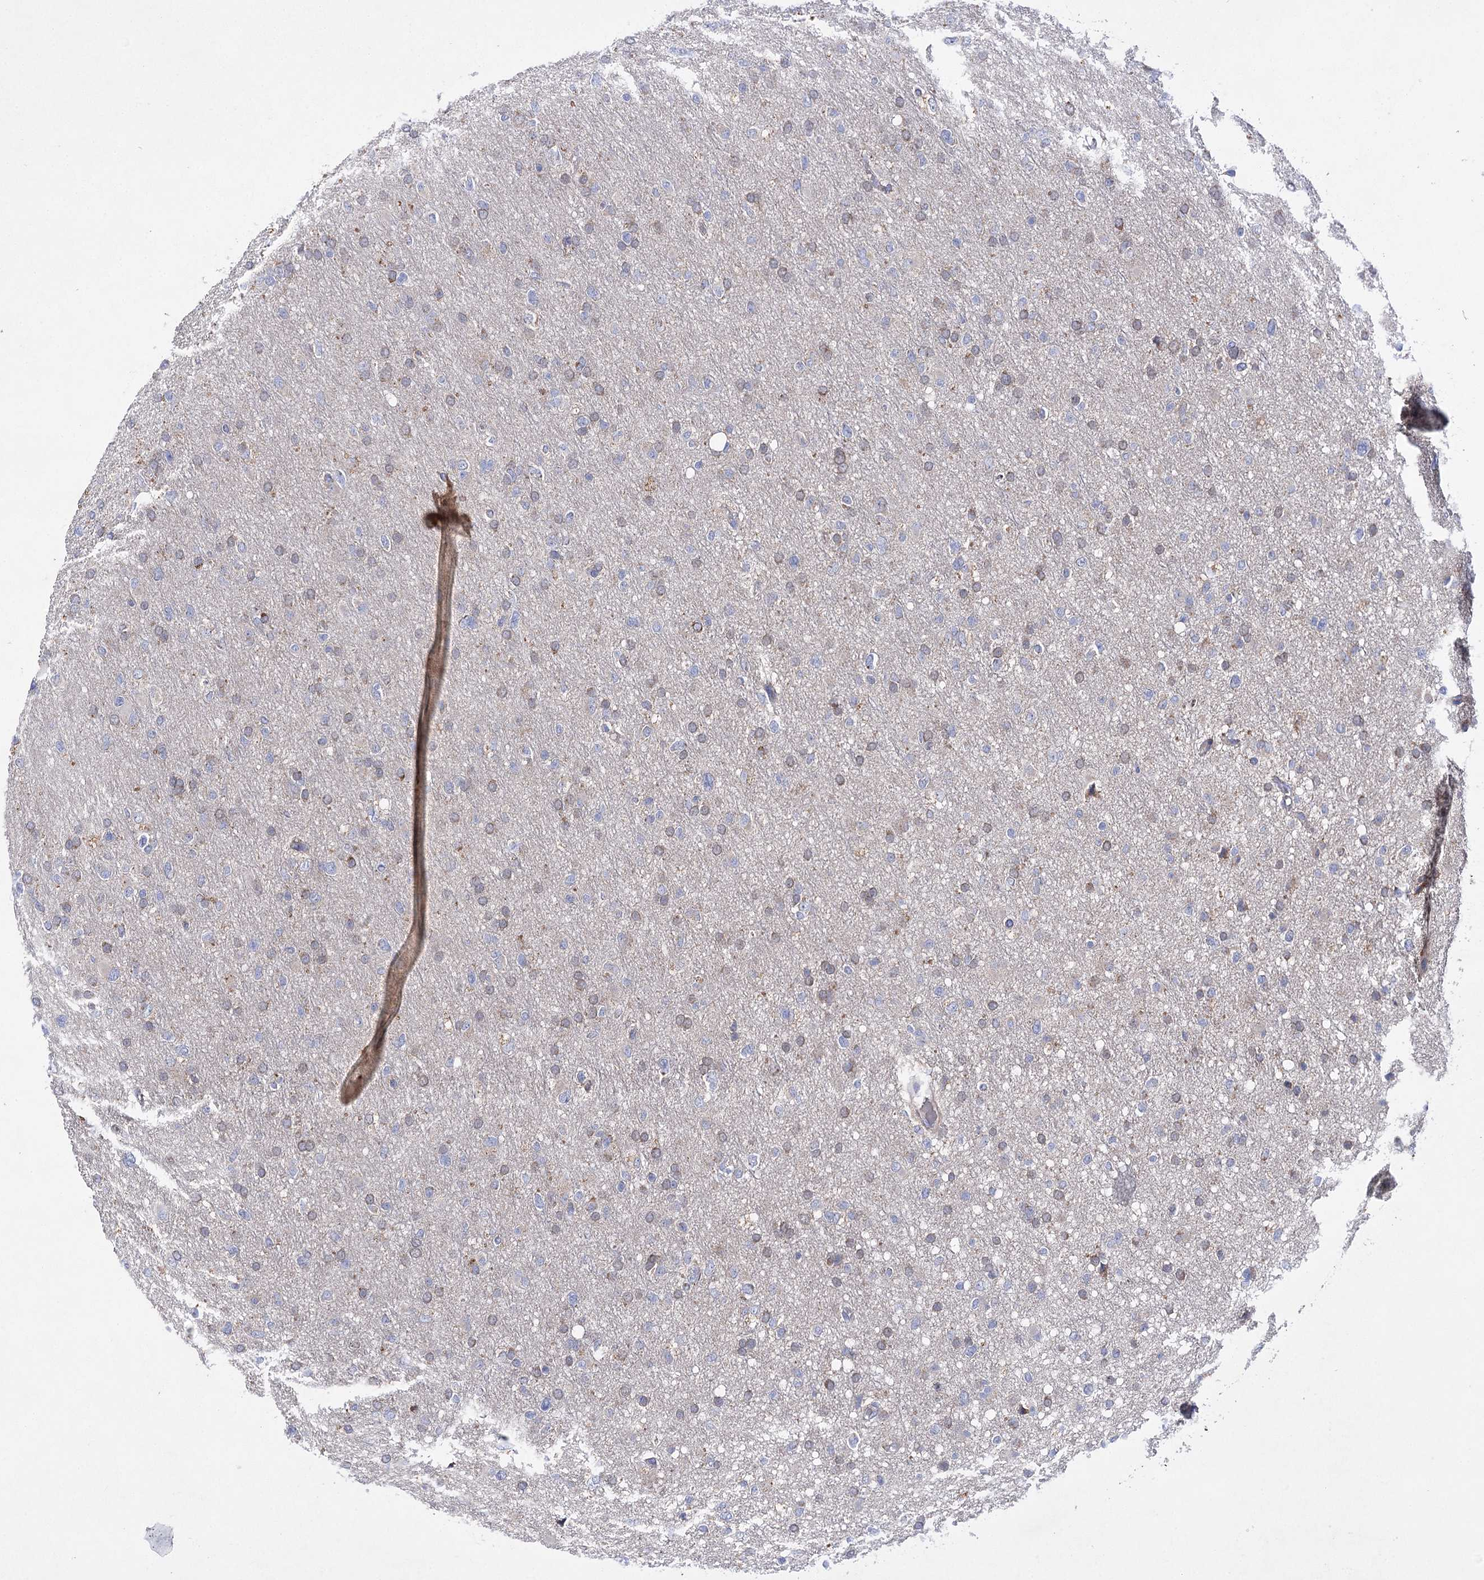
{"staining": {"intensity": "weak", "quantity": "25%-75%", "location": "cytoplasmic/membranous"}, "tissue": "glioma", "cell_type": "Tumor cells", "image_type": "cancer", "snomed": [{"axis": "morphology", "description": "Glioma, malignant, High grade"}, {"axis": "topography", "description": "Cerebral cortex"}], "caption": "Immunohistochemical staining of human glioma shows weak cytoplasmic/membranous protein staining in approximately 25%-75% of tumor cells.", "gene": "COX15", "patient": {"sex": "female", "age": 36}}